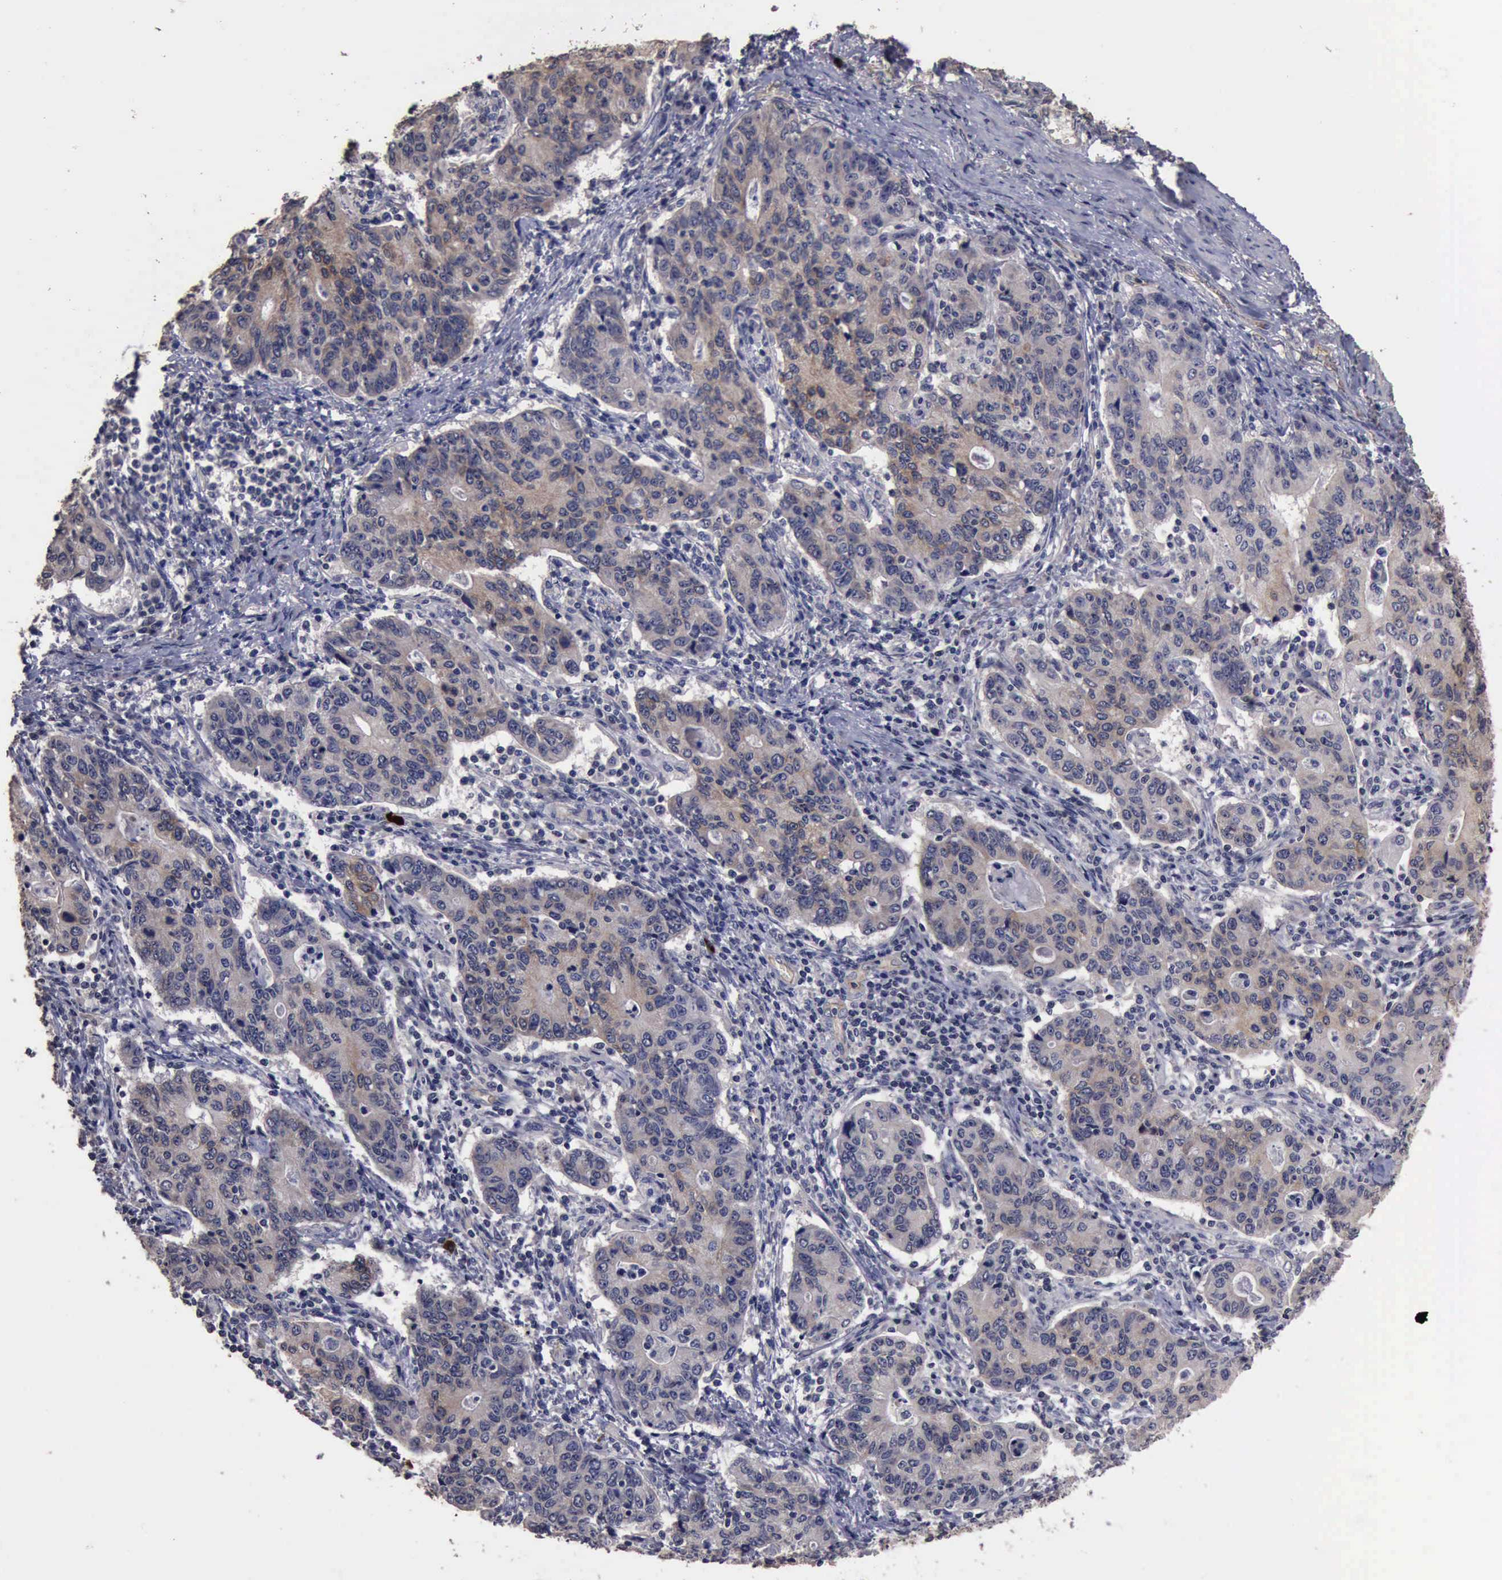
{"staining": {"intensity": "weak", "quantity": "25%-75%", "location": "cytoplasmic/membranous"}, "tissue": "stomach cancer", "cell_type": "Tumor cells", "image_type": "cancer", "snomed": [{"axis": "morphology", "description": "Adenocarcinoma, NOS"}, {"axis": "topography", "description": "Esophagus"}, {"axis": "topography", "description": "Stomach"}], "caption": "Immunohistochemical staining of human stomach cancer (adenocarcinoma) displays low levels of weak cytoplasmic/membranous positivity in about 25%-75% of tumor cells. (brown staining indicates protein expression, while blue staining denotes nuclei).", "gene": "CRKL", "patient": {"sex": "male", "age": 74}}